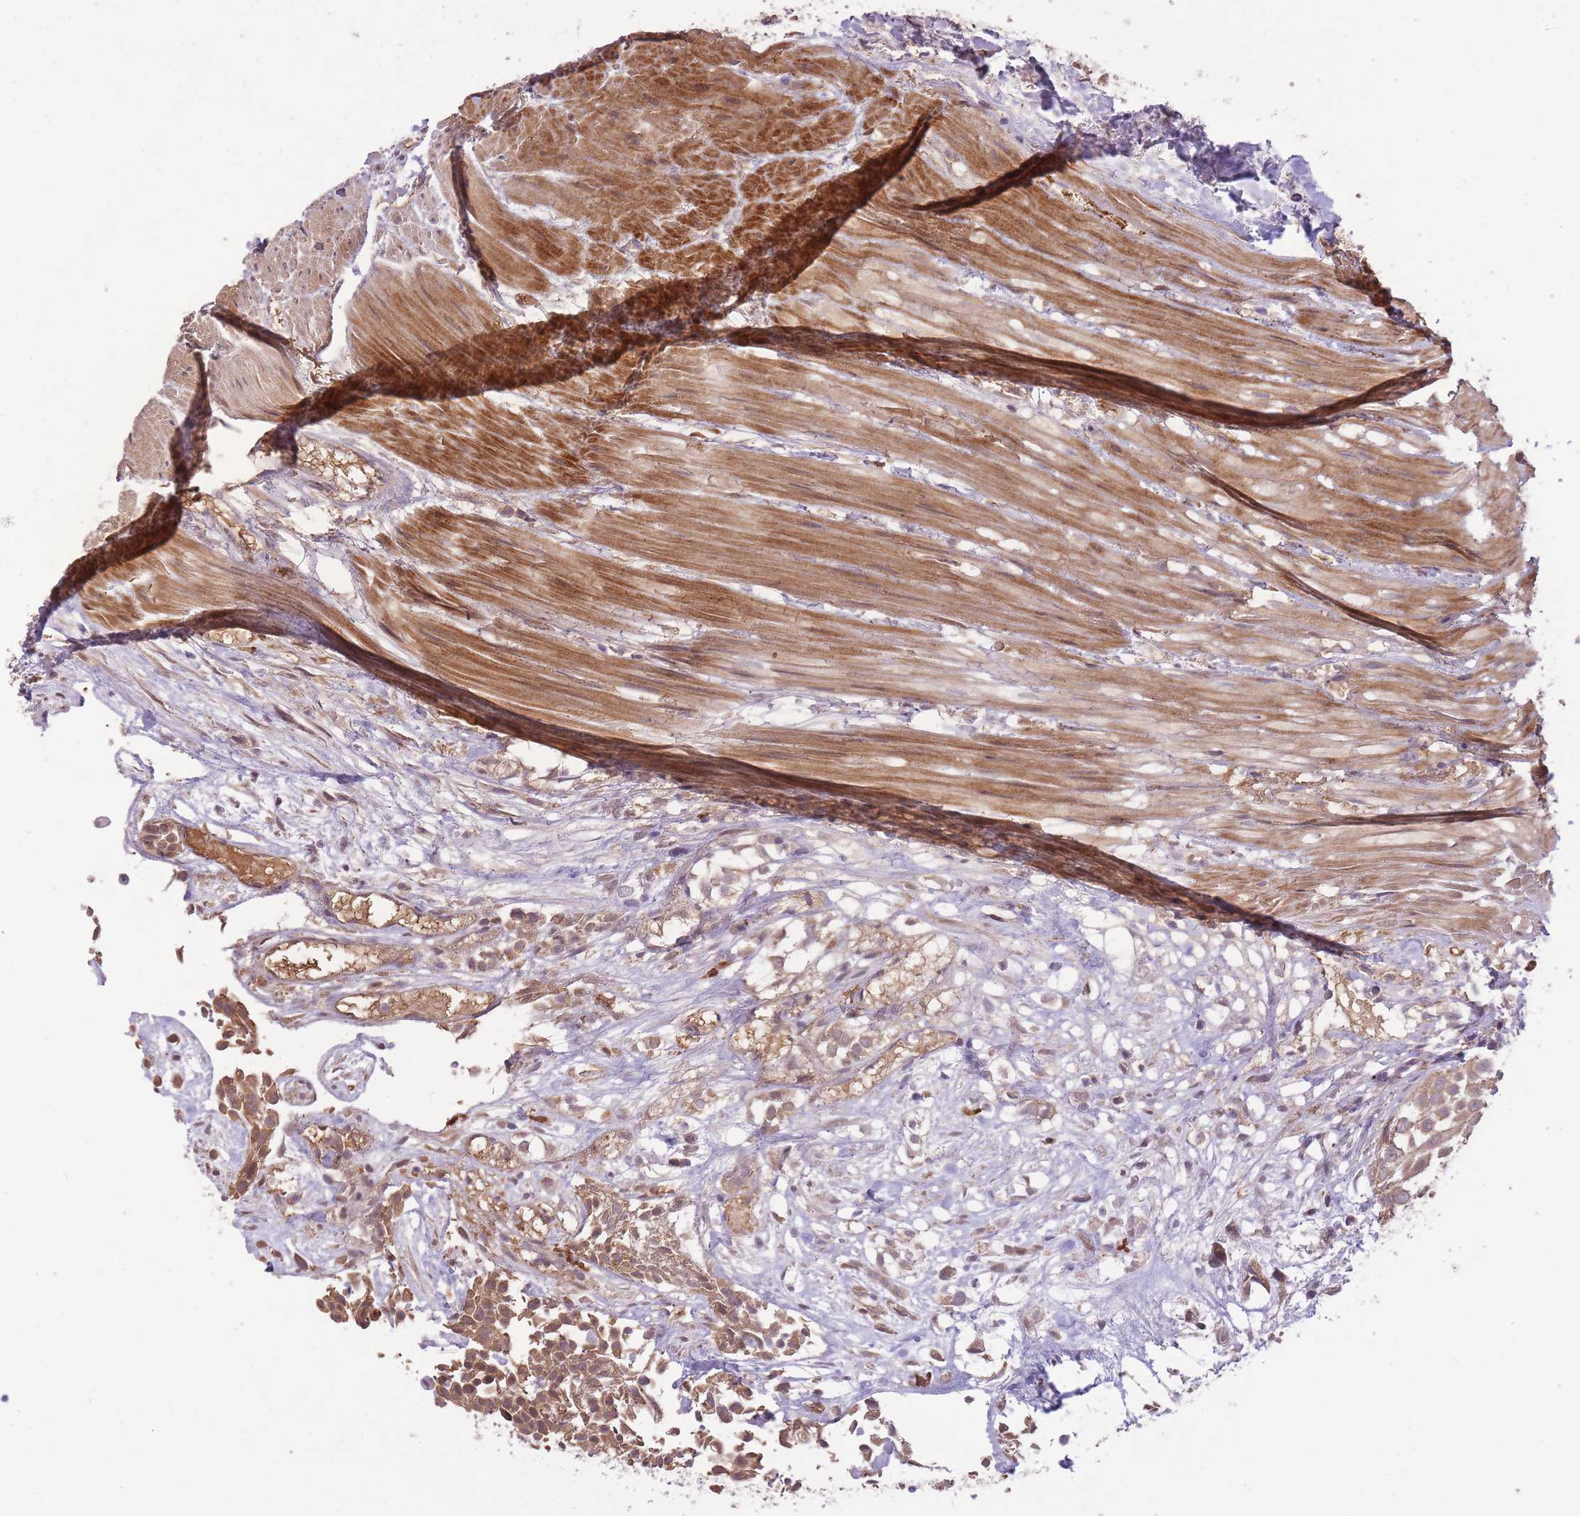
{"staining": {"intensity": "moderate", "quantity": ">75%", "location": "cytoplasmic/membranous"}, "tissue": "urothelial cancer", "cell_type": "Tumor cells", "image_type": "cancer", "snomed": [{"axis": "morphology", "description": "Urothelial carcinoma, High grade"}, {"axis": "topography", "description": "Urinary bladder"}], "caption": "Human urothelial cancer stained with a protein marker shows moderate staining in tumor cells.", "gene": "POLR3F", "patient": {"sex": "male", "age": 56}}